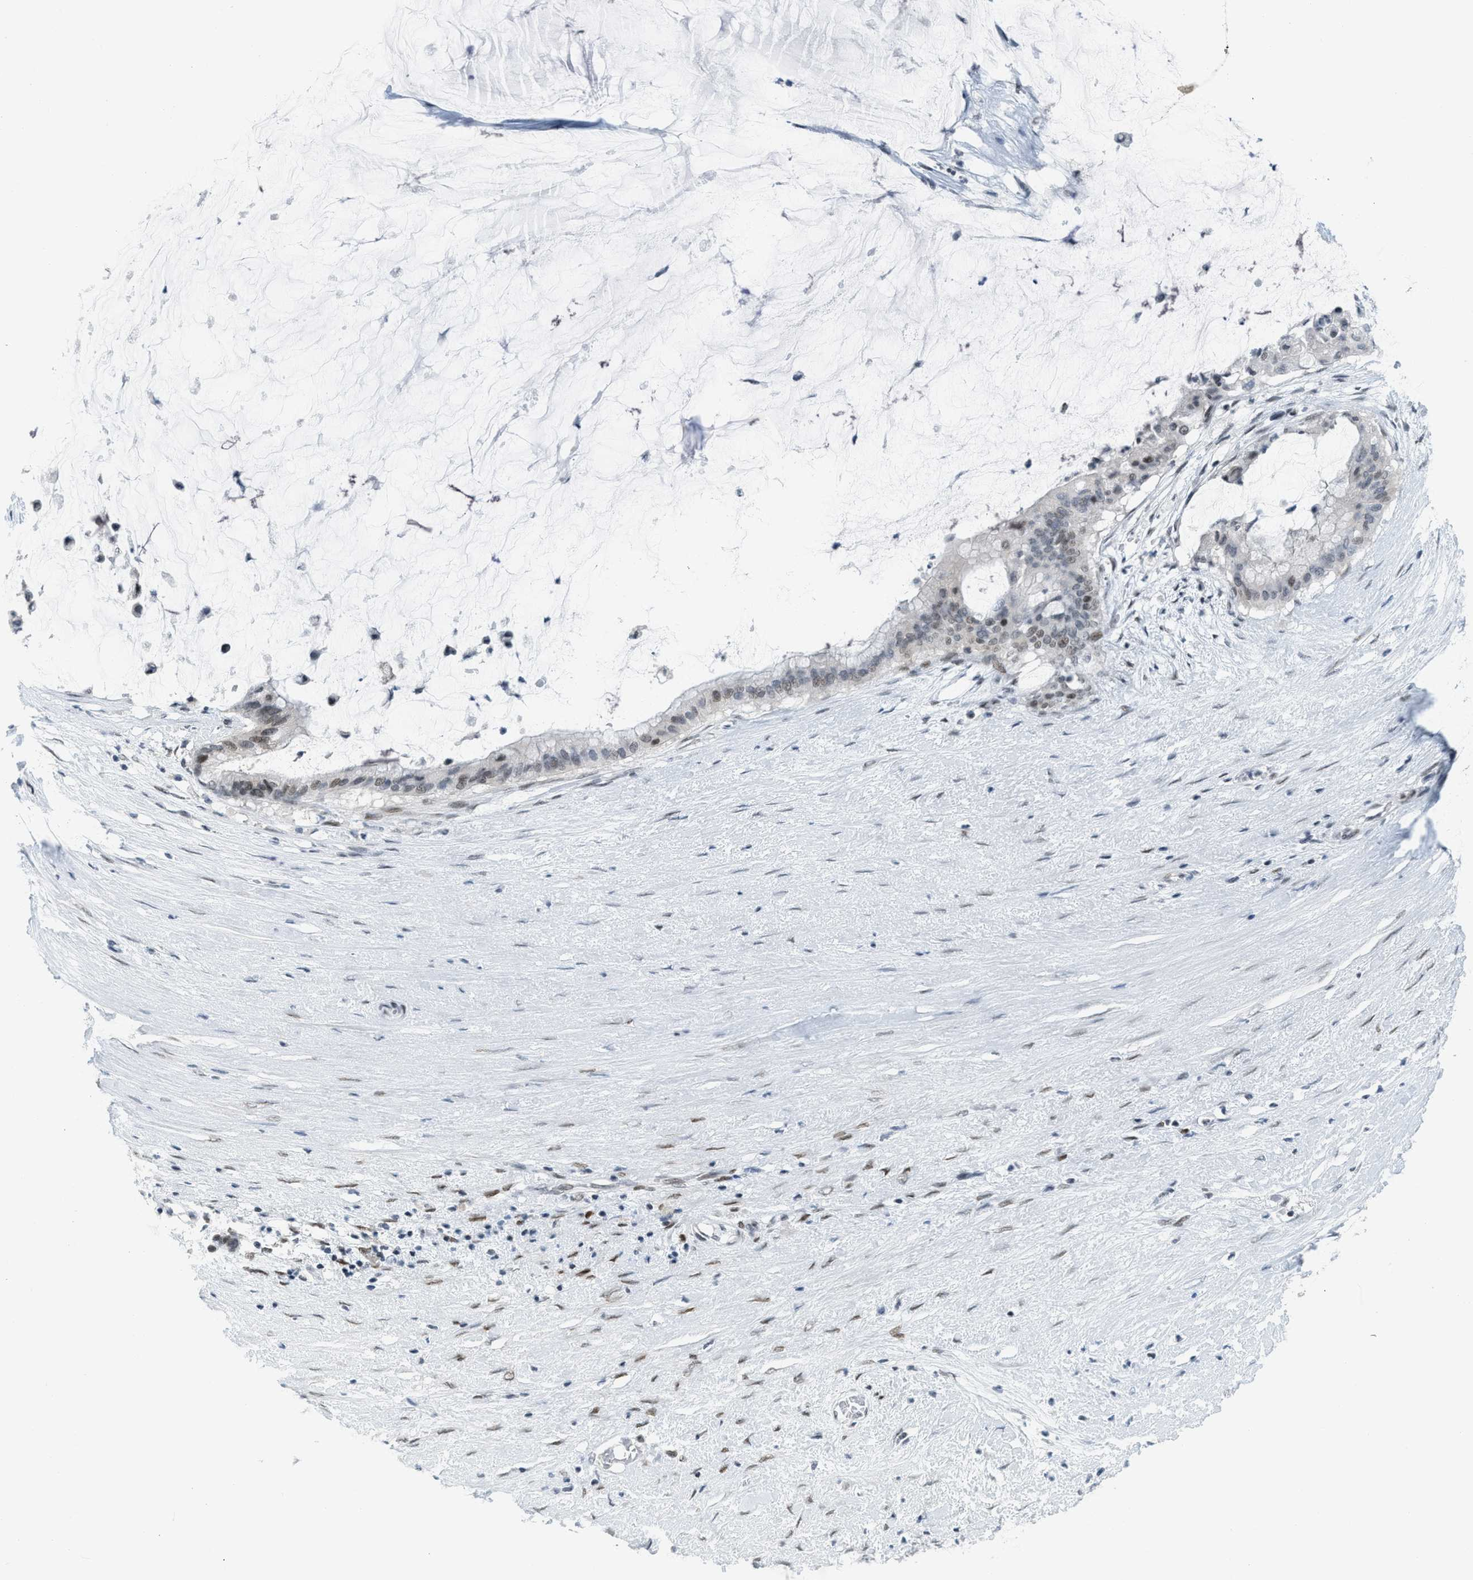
{"staining": {"intensity": "moderate", "quantity": "<25%", "location": "nuclear"}, "tissue": "pancreatic cancer", "cell_type": "Tumor cells", "image_type": "cancer", "snomed": [{"axis": "morphology", "description": "Adenocarcinoma, NOS"}, {"axis": "topography", "description": "Pancreas"}], "caption": "An image of human adenocarcinoma (pancreatic) stained for a protein exhibits moderate nuclear brown staining in tumor cells. Using DAB (3,3'-diaminobenzidine) (brown) and hematoxylin (blue) stains, captured at high magnification using brightfield microscopy.", "gene": "PBX1", "patient": {"sex": "male", "age": 41}}